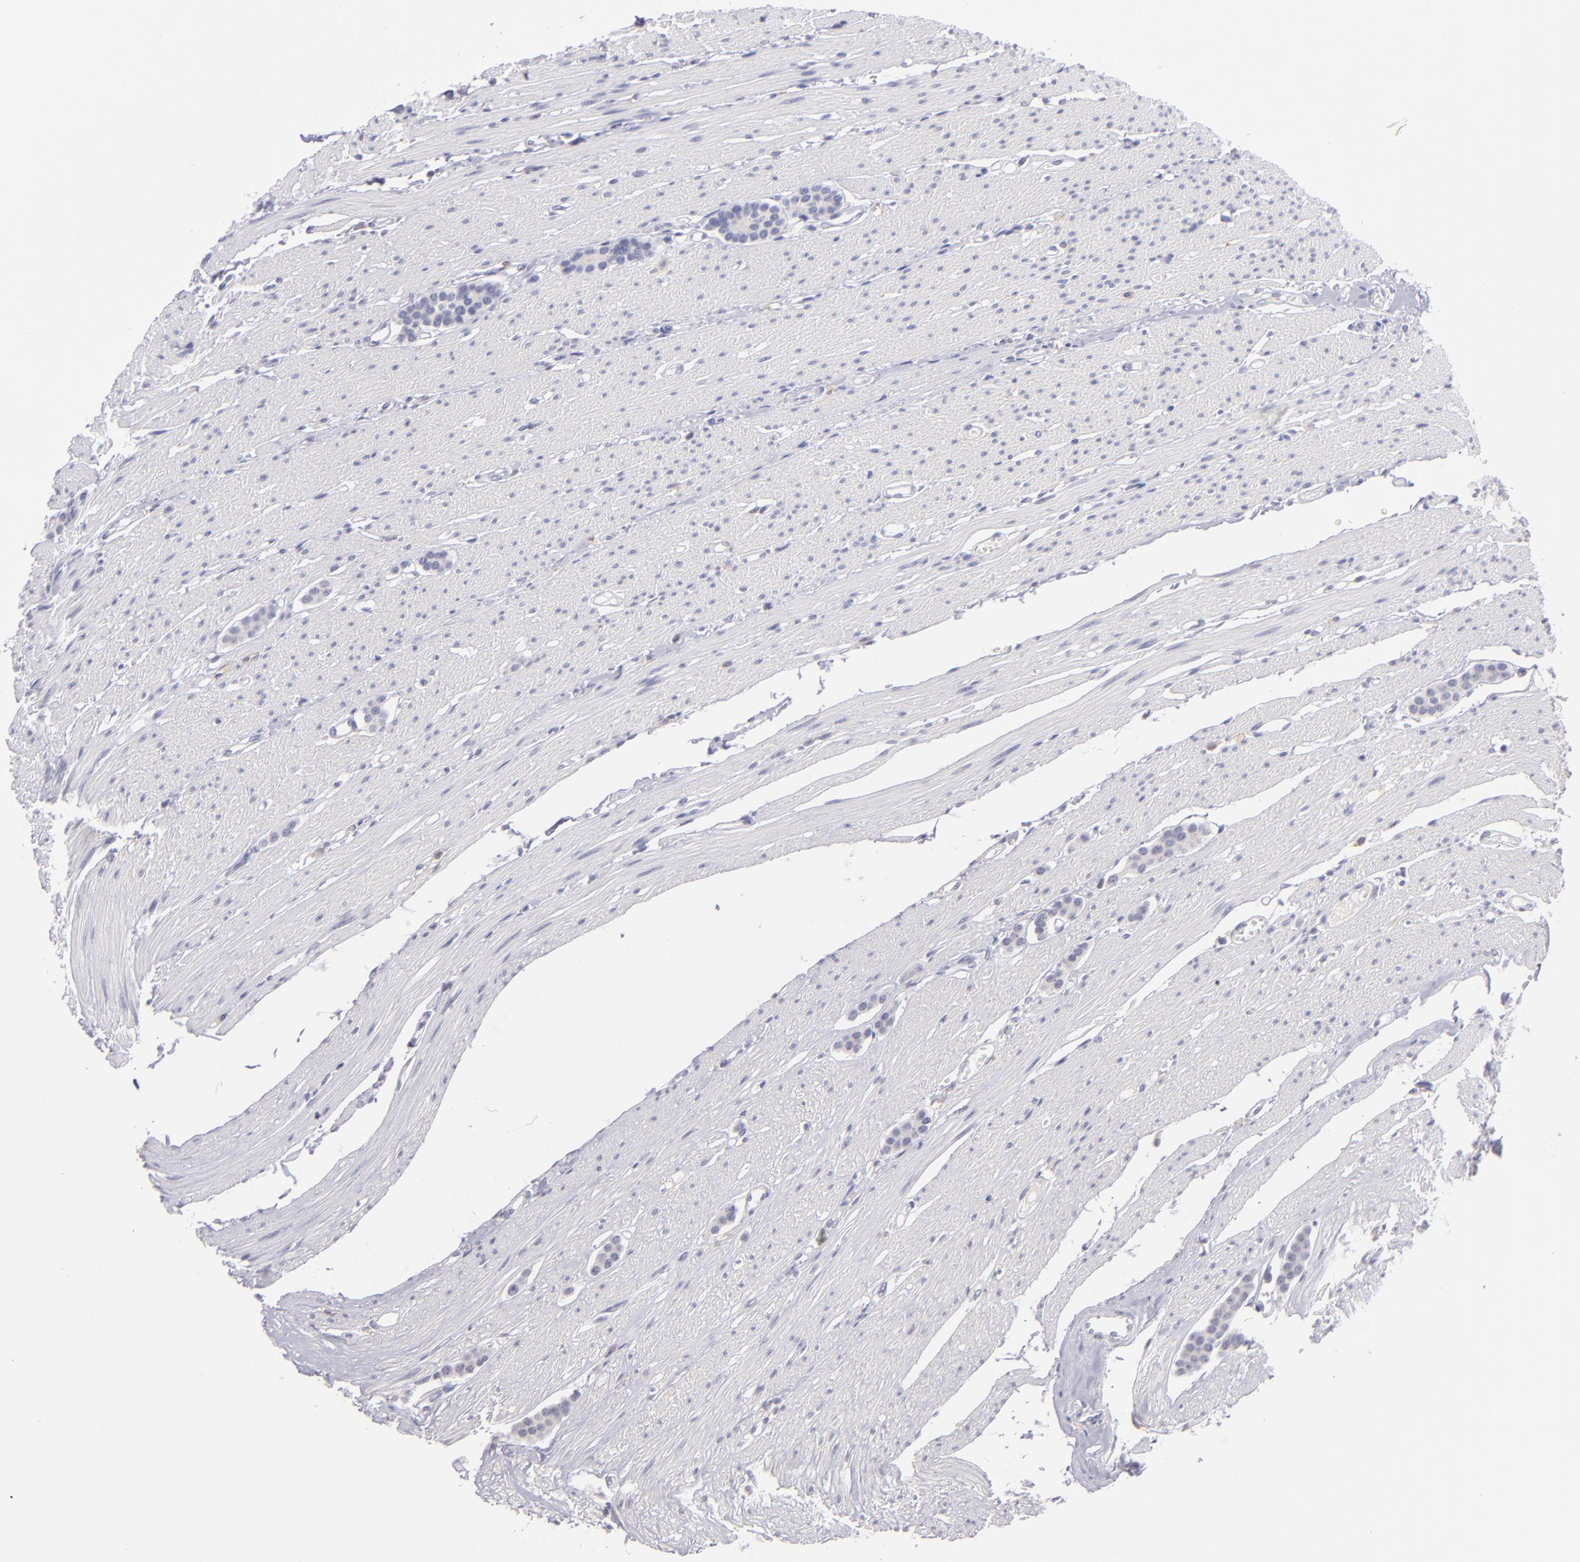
{"staining": {"intensity": "negative", "quantity": "none", "location": "none"}, "tissue": "carcinoid", "cell_type": "Tumor cells", "image_type": "cancer", "snomed": [{"axis": "morphology", "description": "Carcinoid, malignant, NOS"}, {"axis": "topography", "description": "Small intestine"}], "caption": "Photomicrograph shows no protein staining in tumor cells of carcinoid (malignant) tissue.", "gene": "IL2RA", "patient": {"sex": "male", "age": 60}}